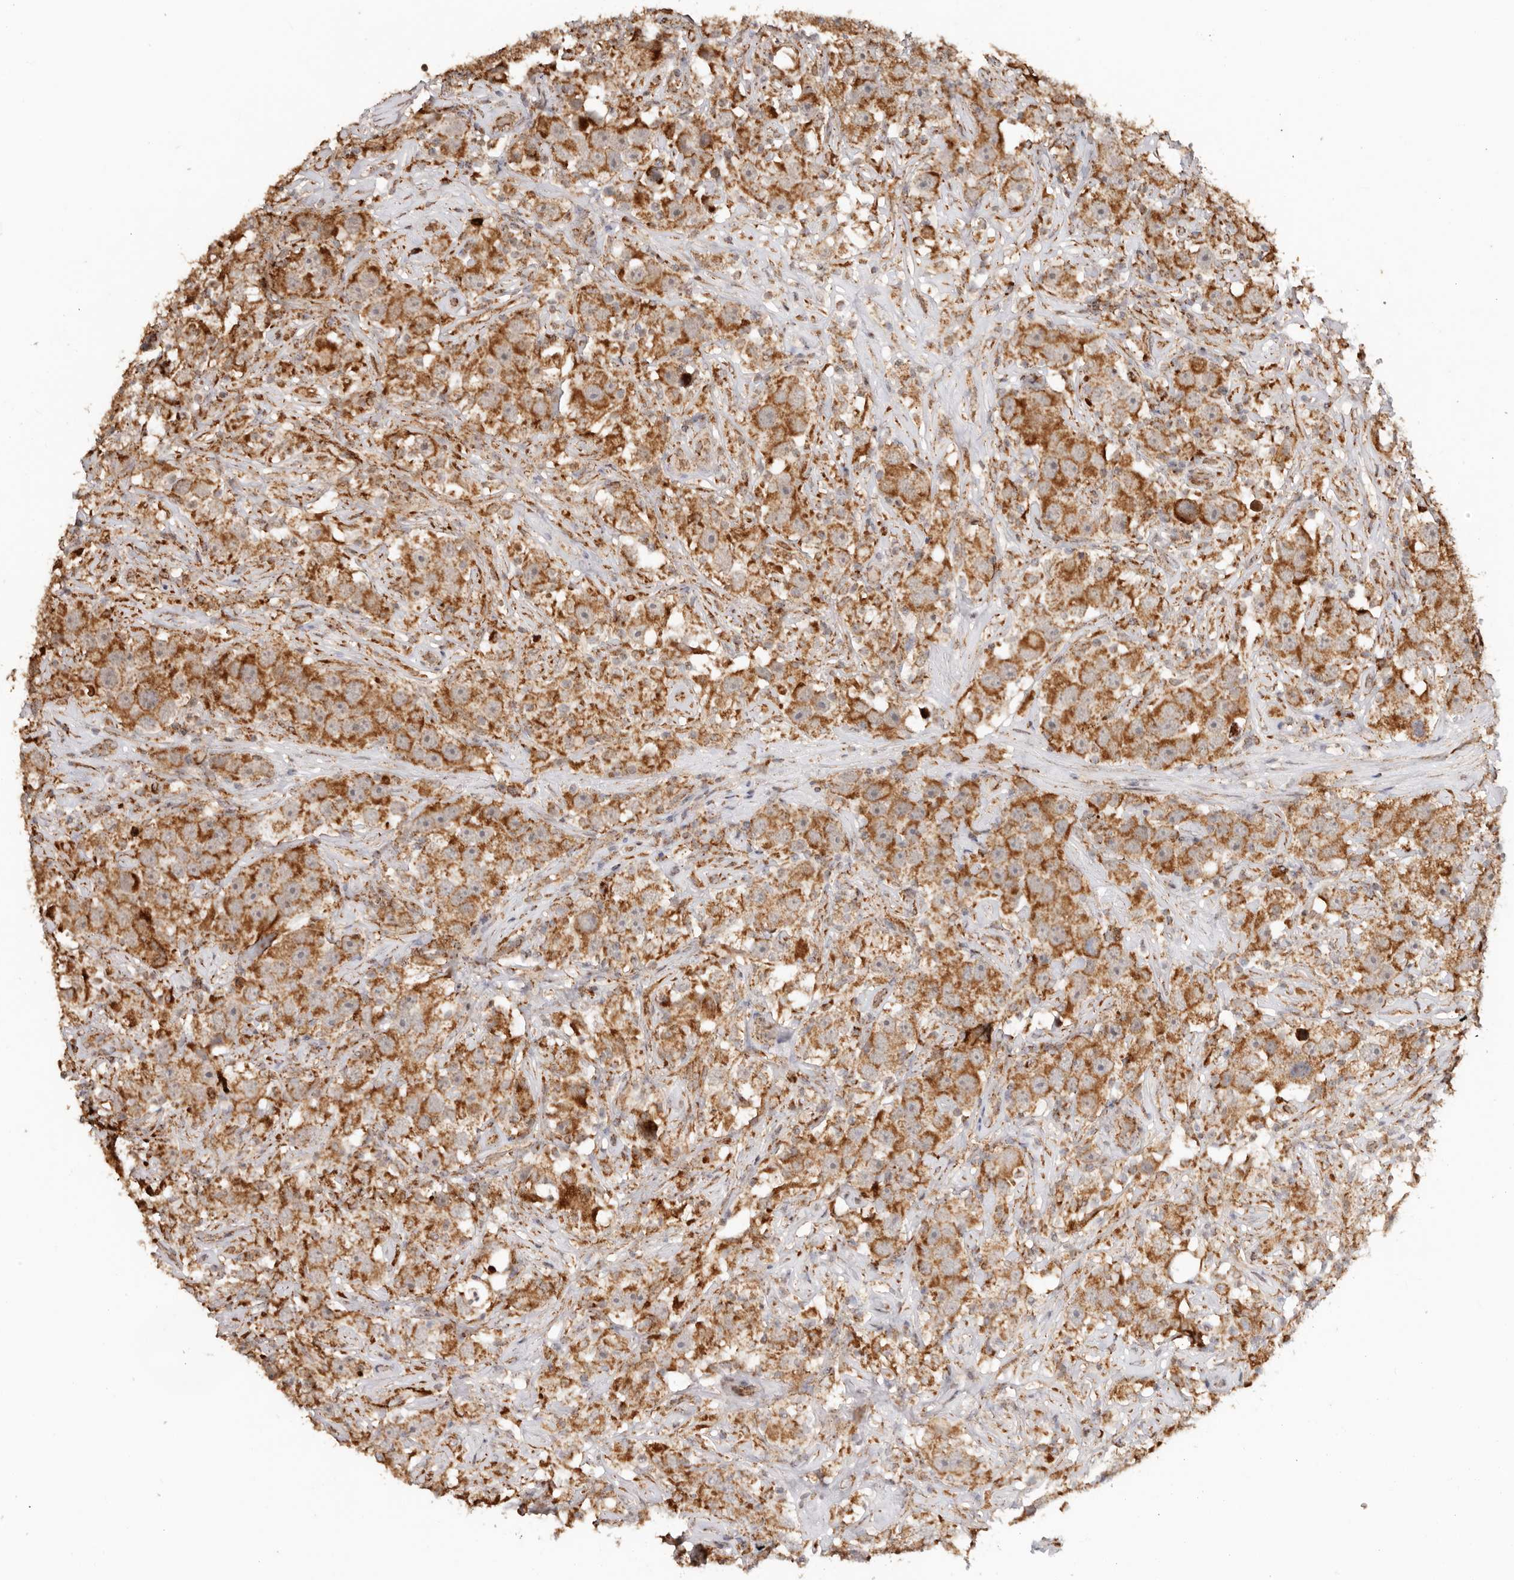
{"staining": {"intensity": "strong", "quantity": ">75%", "location": "cytoplasmic/membranous"}, "tissue": "testis cancer", "cell_type": "Tumor cells", "image_type": "cancer", "snomed": [{"axis": "morphology", "description": "Seminoma, NOS"}, {"axis": "topography", "description": "Testis"}], "caption": "IHC staining of testis cancer (seminoma), which shows high levels of strong cytoplasmic/membranous staining in approximately >75% of tumor cells indicating strong cytoplasmic/membranous protein staining. The staining was performed using DAB (brown) for protein detection and nuclei were counterstained in hematoxylin (blue).", "gene": "NDUFB11", "patient": {"sex": "male", "age": 49}}